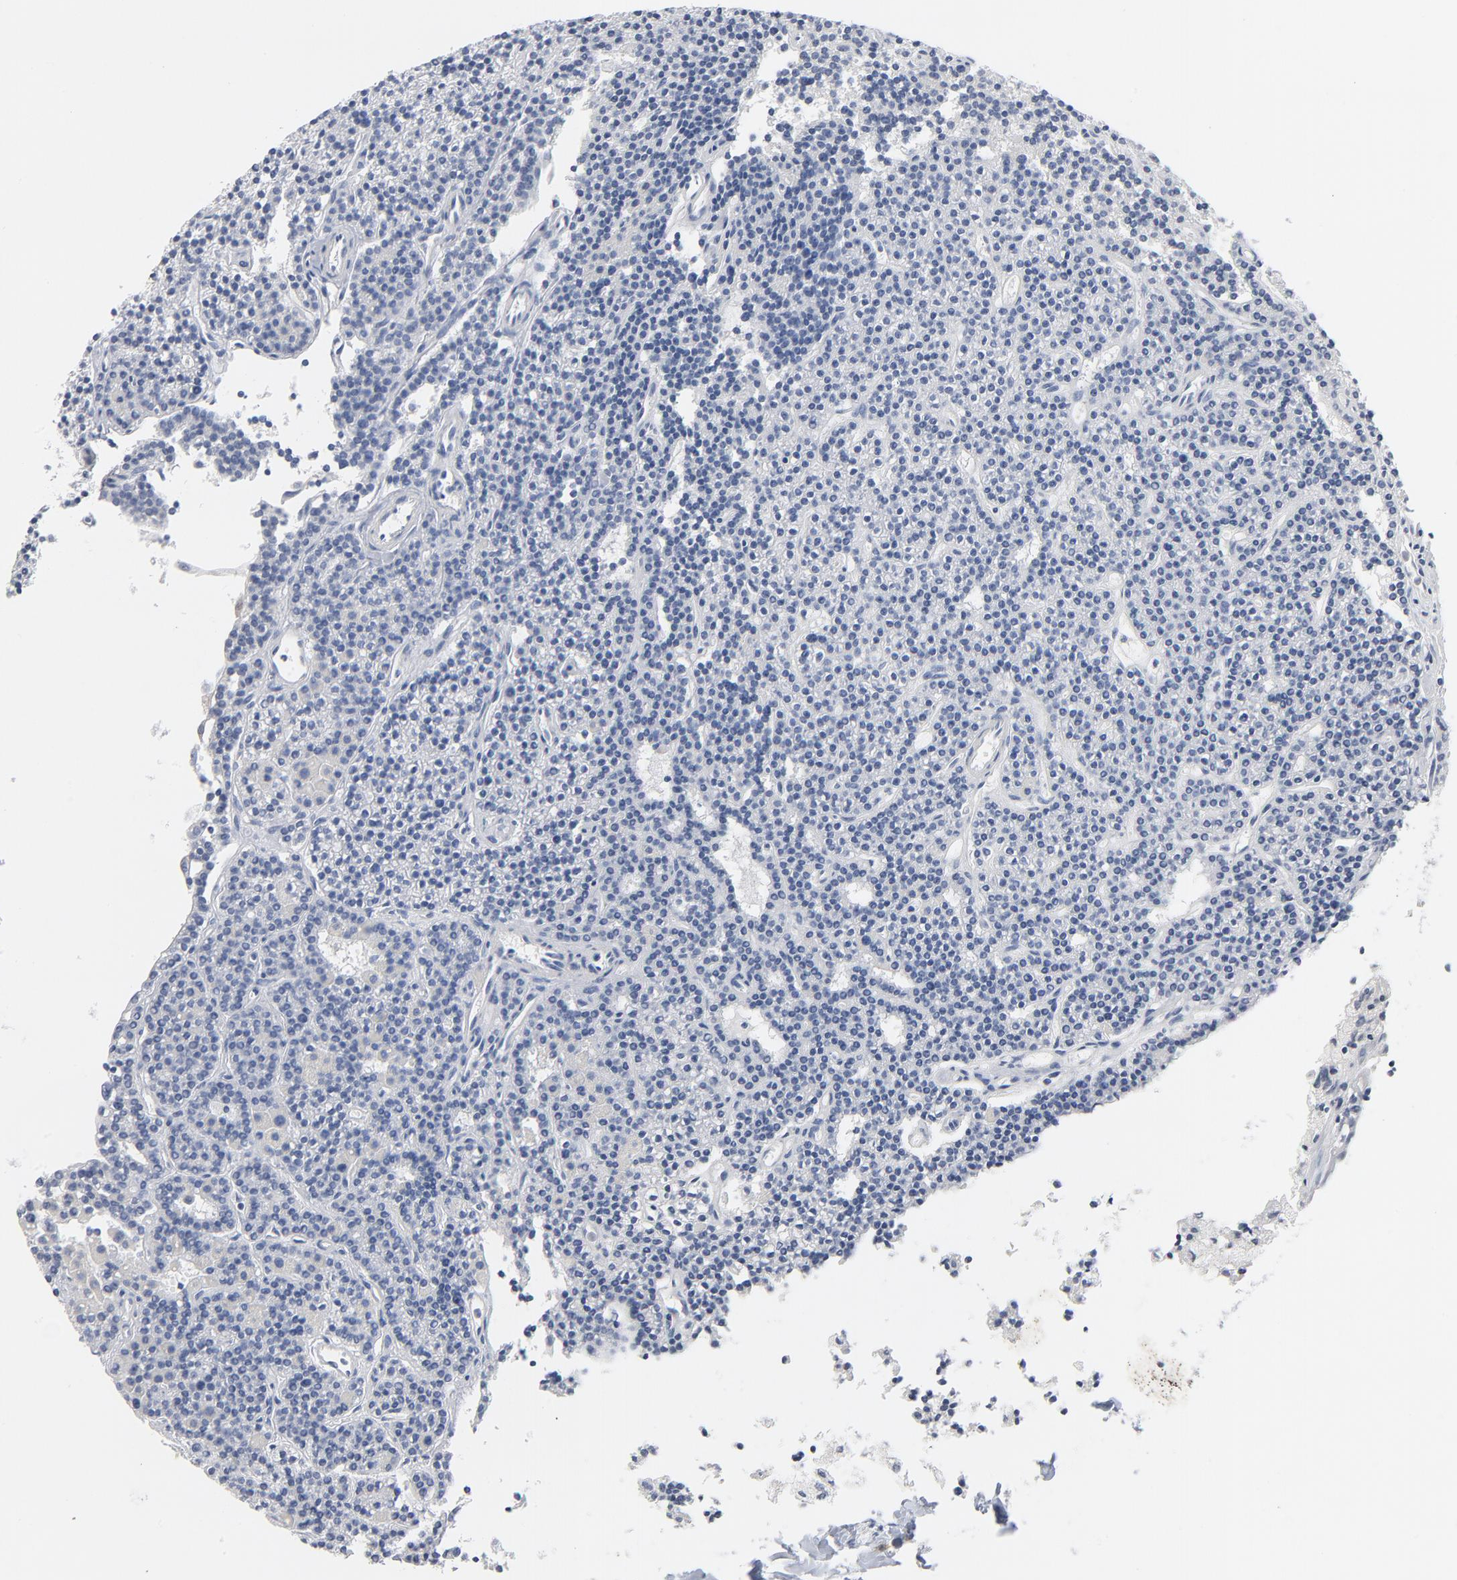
{"staining": {"intensity": "negative", "quantity": "none", "location": "none"}, "tissue": "parathyroid gland", "cell_type": "Glandular cells", "image_type": "normal", "snomed": [{"axis": "morphology", "description": "Normal tissue, NOS"}, {"axis": "topography", "description": "Parathyroid gland"}], "caption": "This is a histopathology image of immunohistochemistry (IHC) staining of benign parathyroid gland, which shows no expression in glandular cells.", "gene": "PTK2B", "patient": {"sex": "female", "age": 45}}